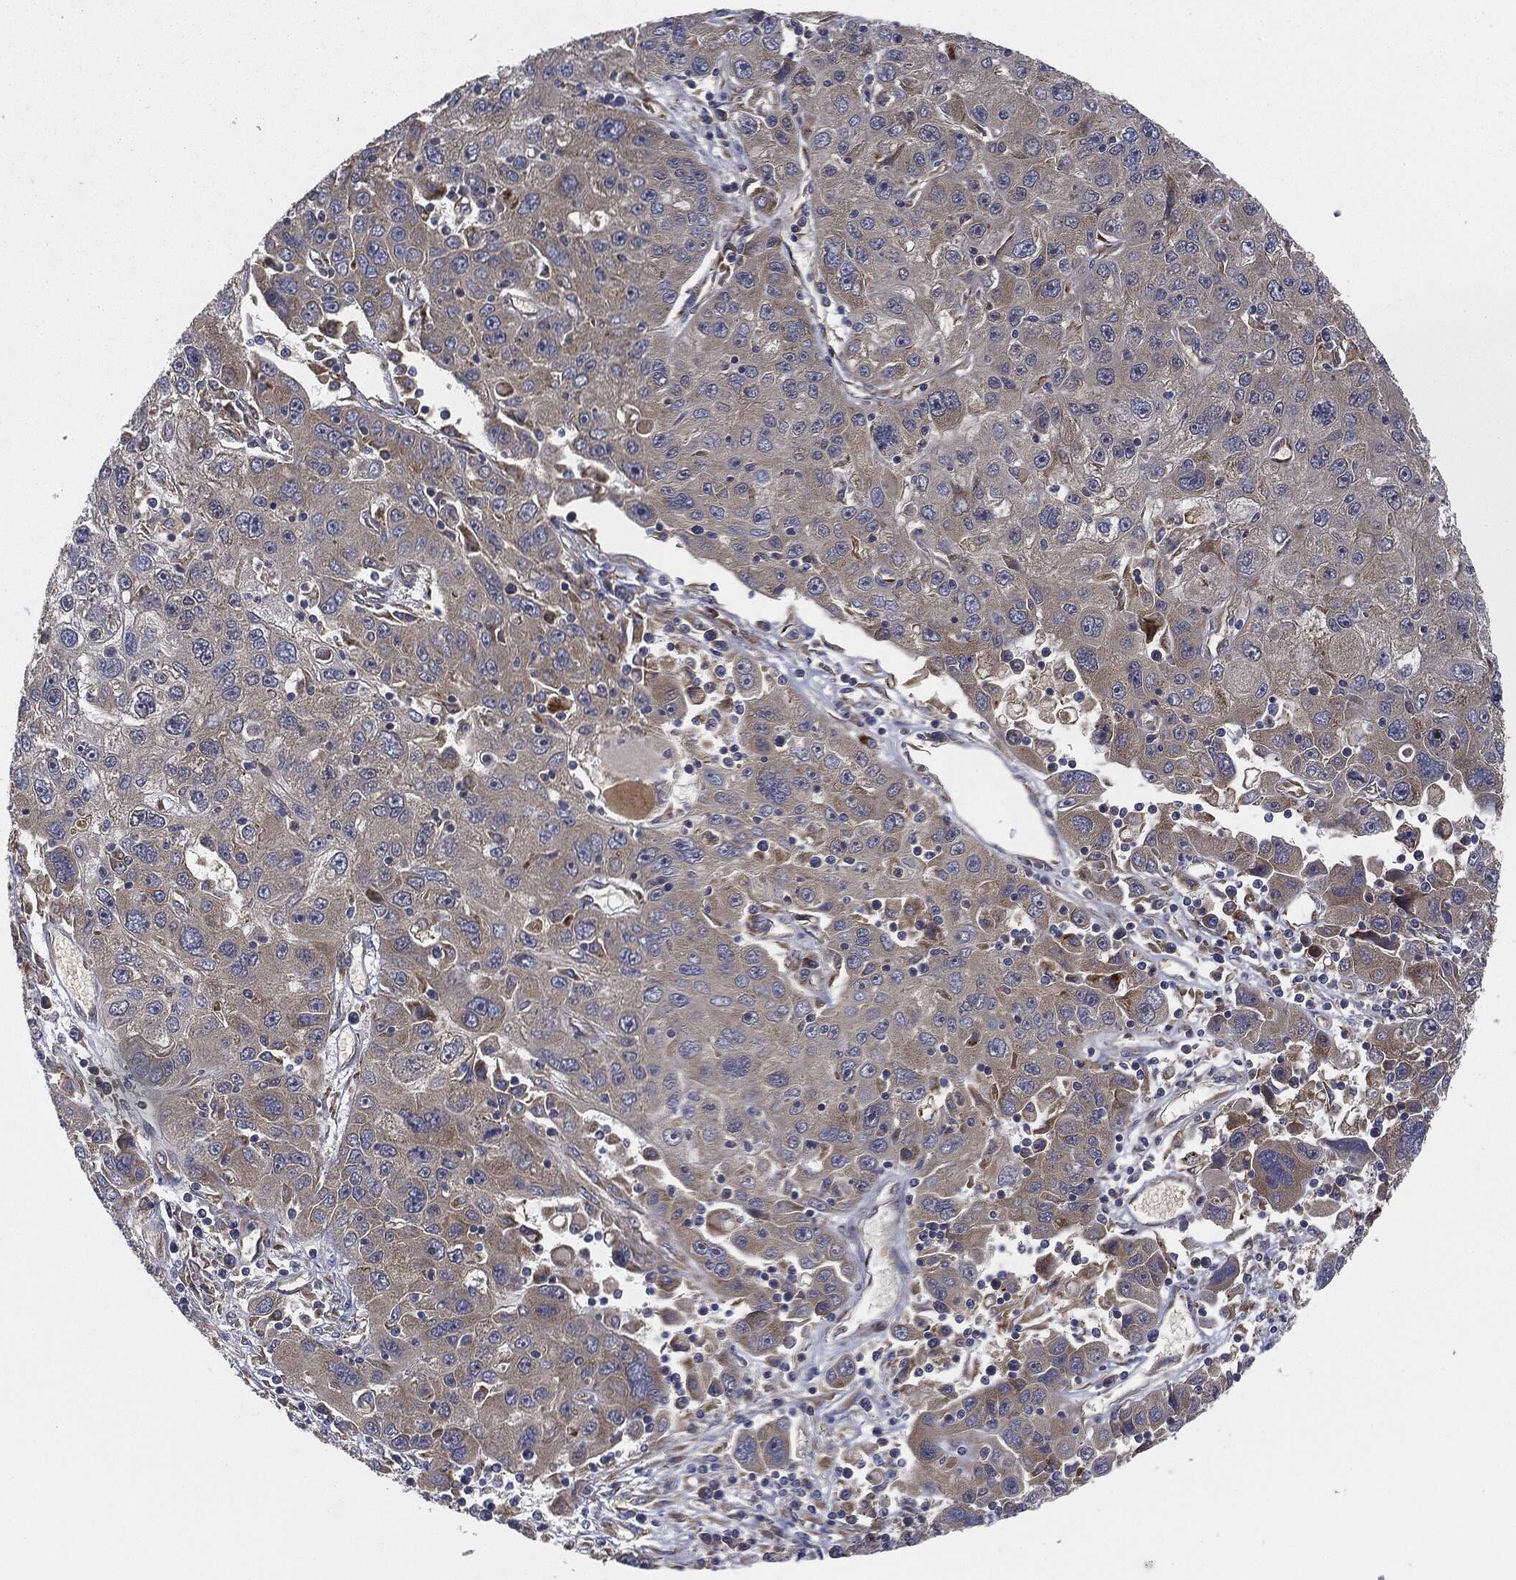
{"staining": {"intensity": "weak", "quantity": "<25%", "location": "cytoplasmic/membranous"}, "tissue": "stomach cancer", "cell_type": "Tumor cells", "image_type": "cancer", "snomed": [{"axis": "morphology", "description": "Adenocarcinoma, NOS"}, {"axis": "topography", "description": "Stomach"}], "caption": "Stomach adenocarcinoma was stained to show a protein in brown. There is no significant positivity in tumor cells.", "gene": "EIF2AK2", "patient": {"sex": "male", "age": 56}}